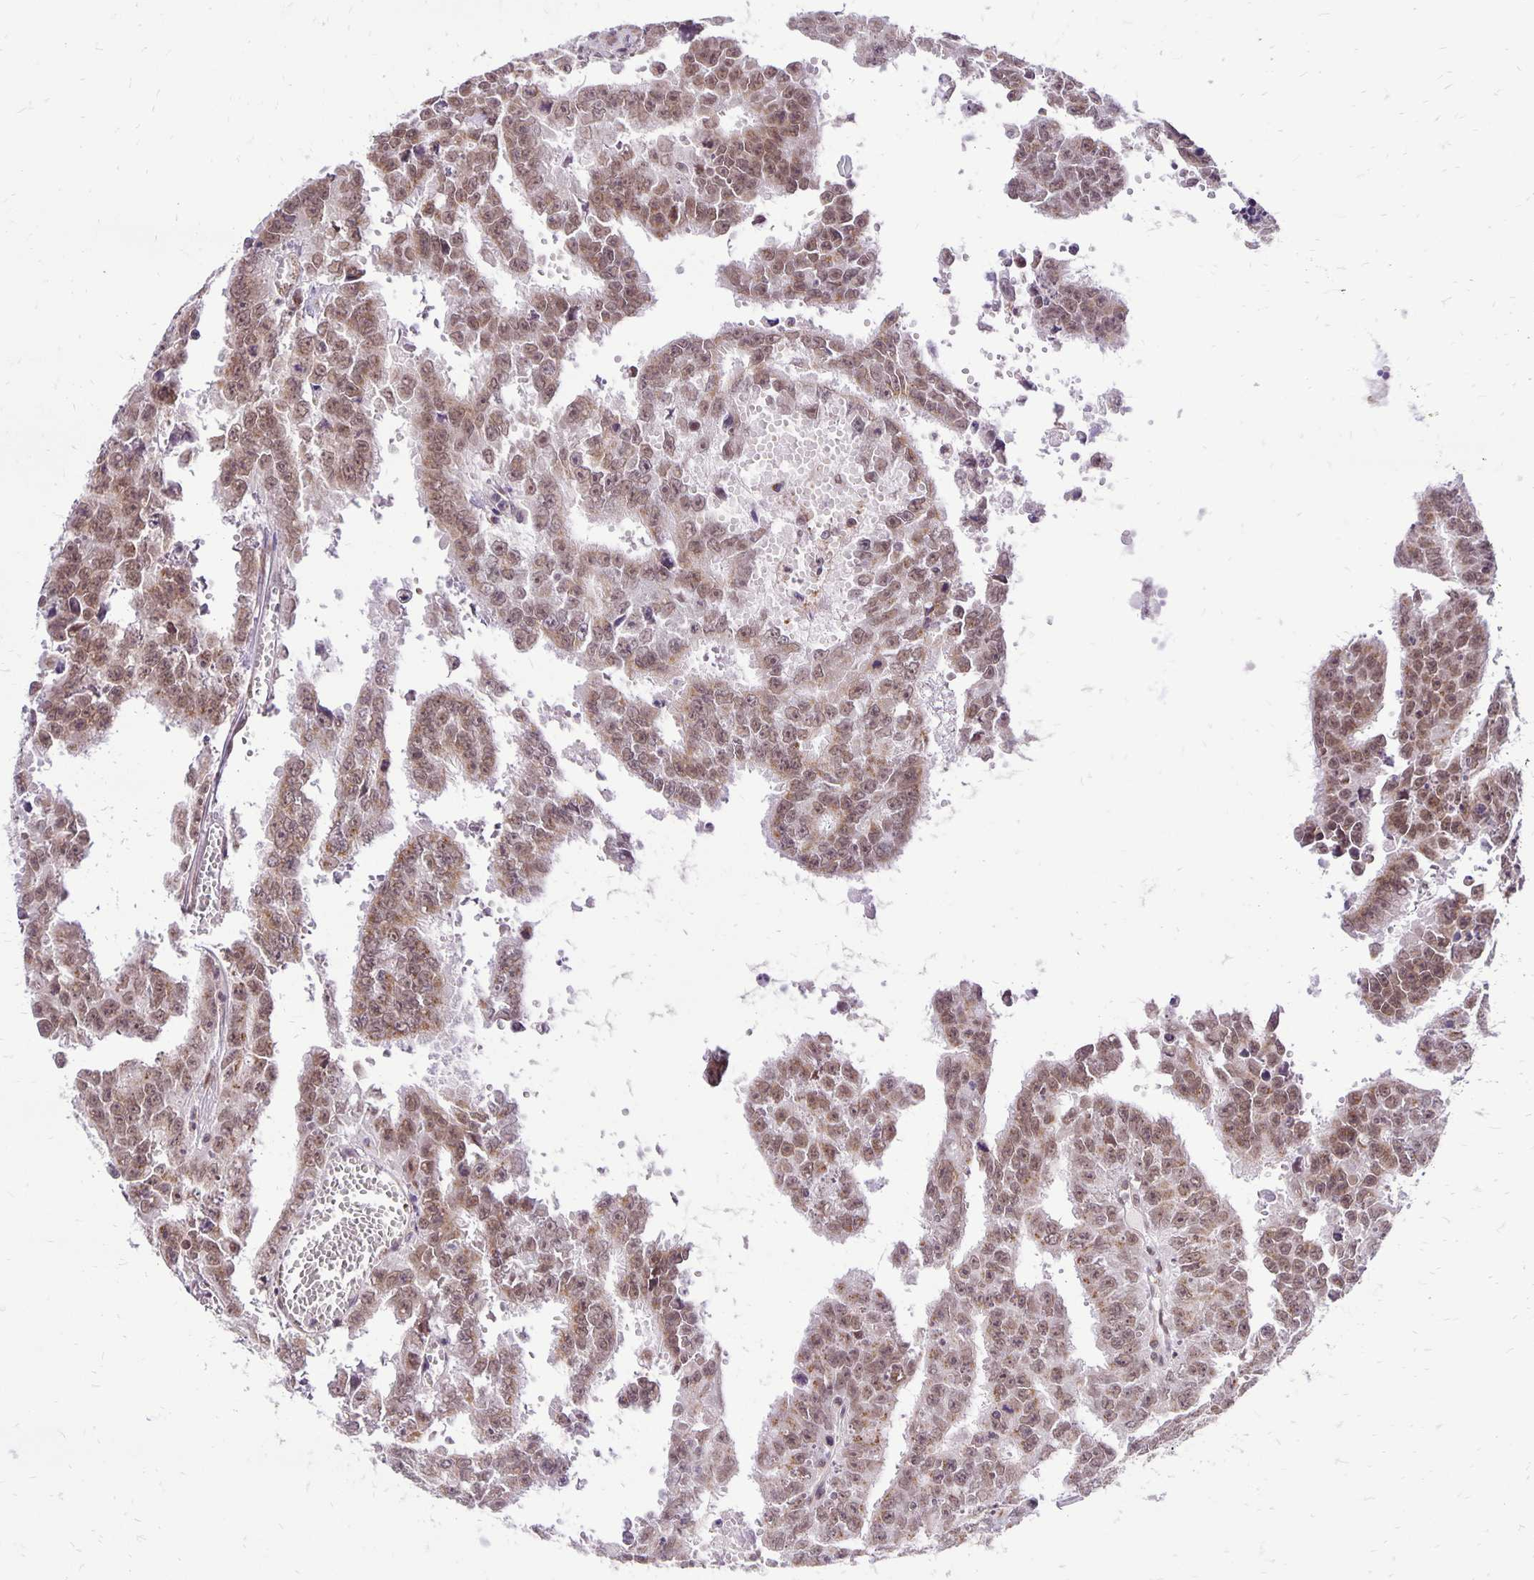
{"staining": {"intensity": "moderate", "quantity": ">75%", "location": "cytoplasmic/membranous,nuclear"}, "tissue": "testis cancer", "cell_type": "Tumor cells", "image_type": "cancer", "snomed": [{"axis": "morphology", "description": "Carcinoma, Embryonal, NOS"}, {"axis": "morphology", "description": "Teratoma, malignant, NOS"}, {"axis": "topography", "description": "Testis"}], "caption": "A medium amount of moderate cytoplasmic/membranous and nuclear positivity is seen in about >75% of tumor cells in malignant teratoma (testis) tissue.", "gene": "GOLGA5", "patient": {"sex": "male", "age": 24}}